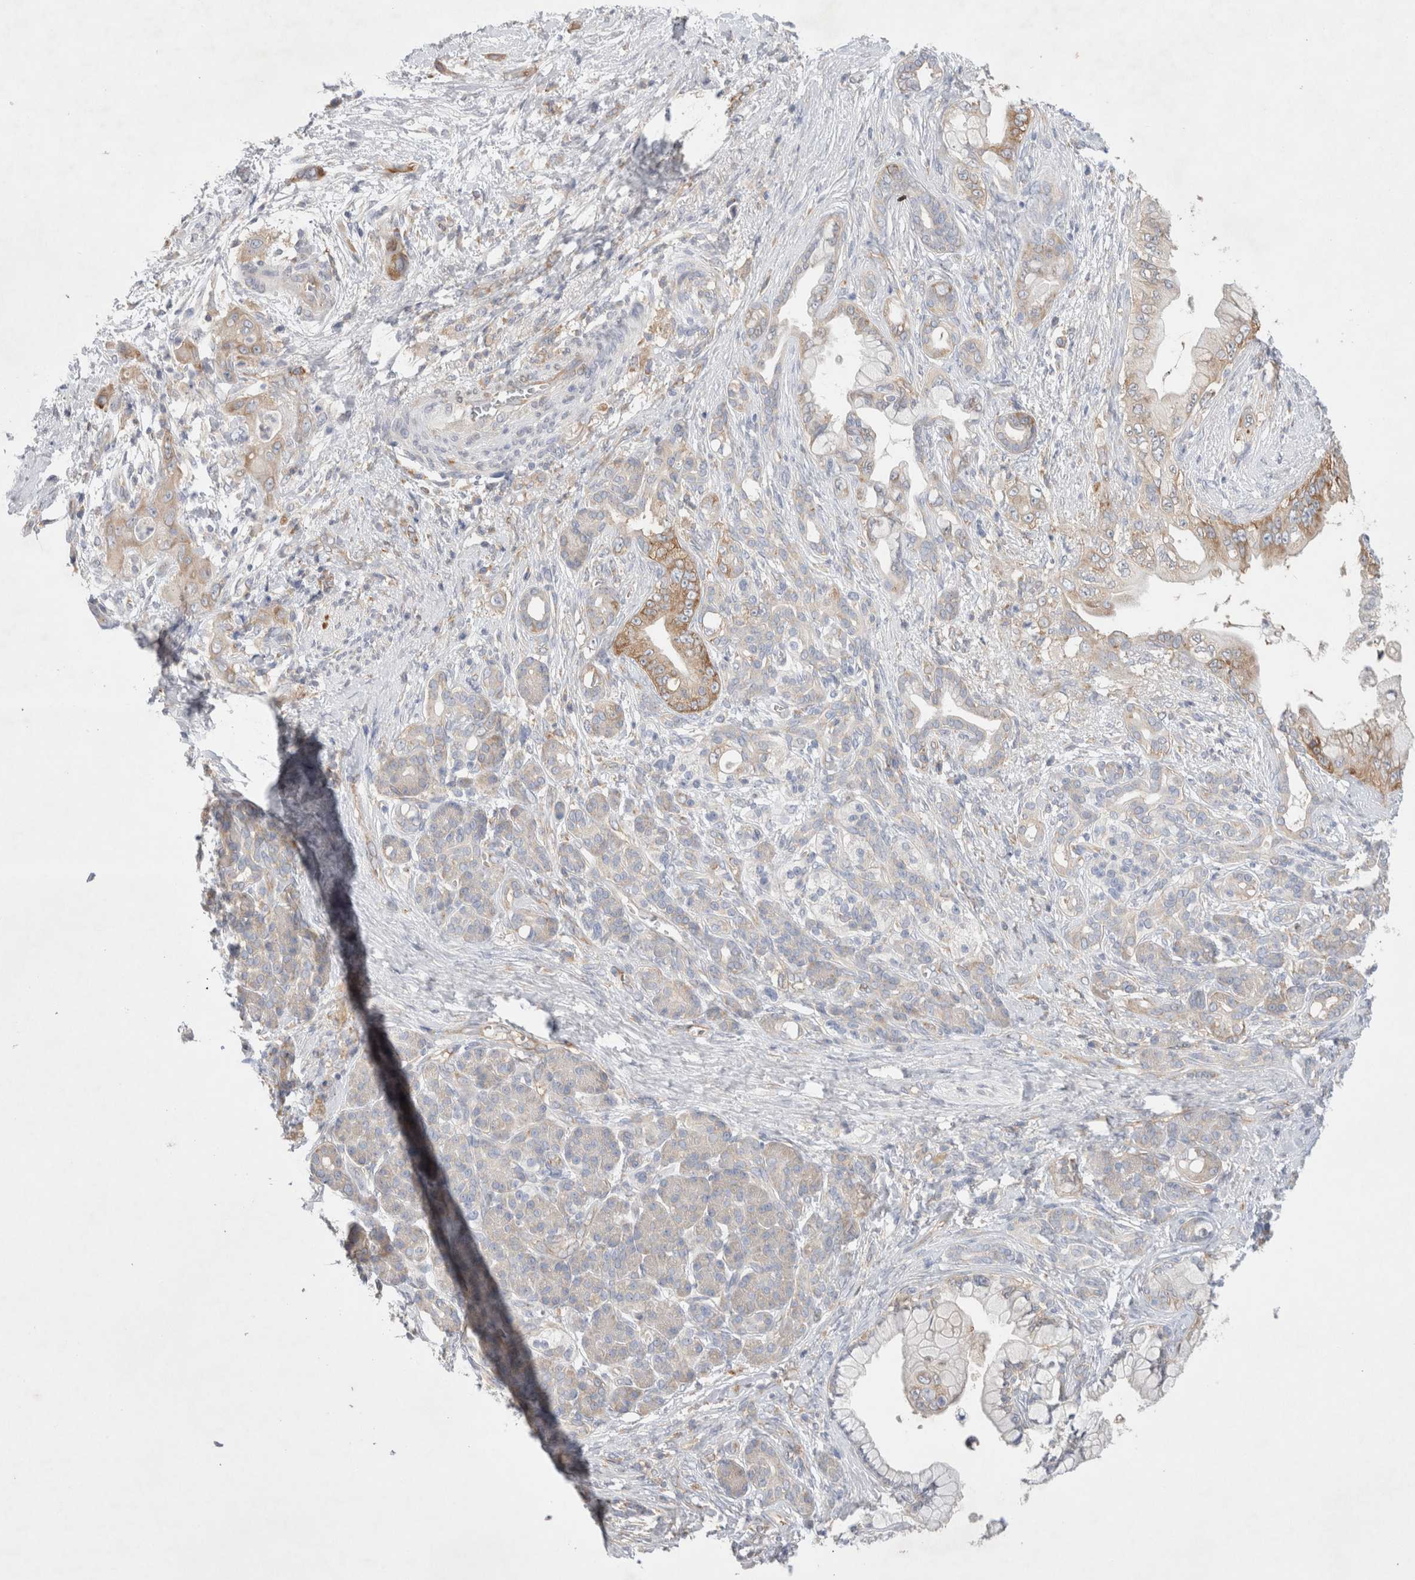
{"staining": {"intensity": "moderate", "quantity": "<25%", "location": "cytoplasmic/membranous"}, "tissue": "pancreatic cancer", "cell_type": "Tumor cells", "image_type": "cancer", "snomed": [{"axis": "morphology", "description": "Adenocarcinoma, NOS"}, {"axis": "topography", "description": "Pancreas"}], "caption": "Protein analysis of pancreatic cancer tissue reveals moderate cytoplasmic/membranous expression in approximately <25% of tumor cells.", "gene": "ZNF23", "patient": {"sex": "male", "age": 59}}